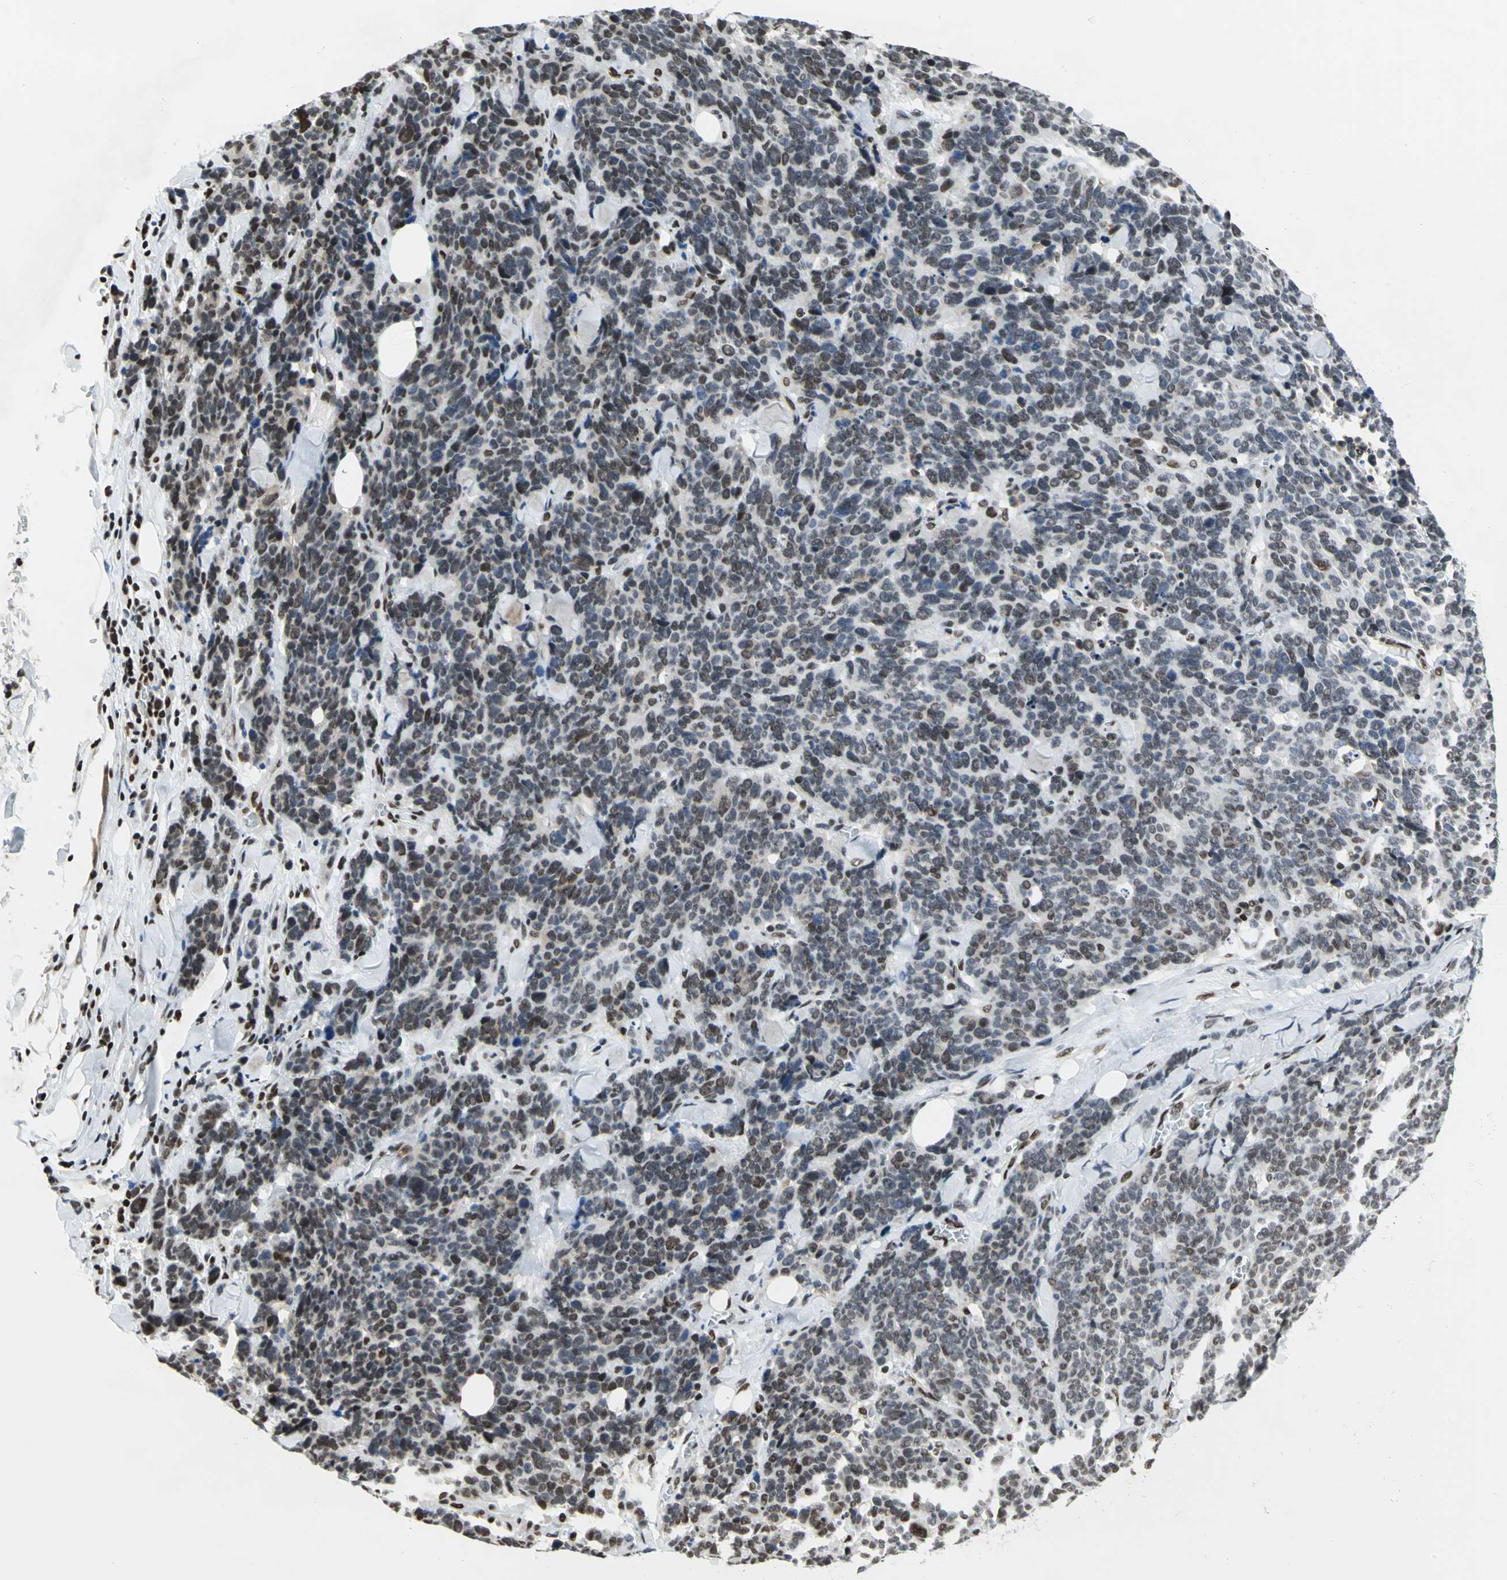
{"staining": {"intensity": "moderate", "quantity": "25%-75%", "location": "nuclear"}, "tissue": "lung cancer", "cell_type": "Tumor cells", "image_type": "cancer", "snomed": [{"axis": "morphology", "description": "Neoplasm, malignant, NOS"}, {"axis": "topography", "description": "Lung"}], "caption": "Lung neoplasm (malignant) stained with a protein marker displays moderate staining in tumor cells.", "gene": "HMGB1", "patient": {"sex": "female", "age": 58}}